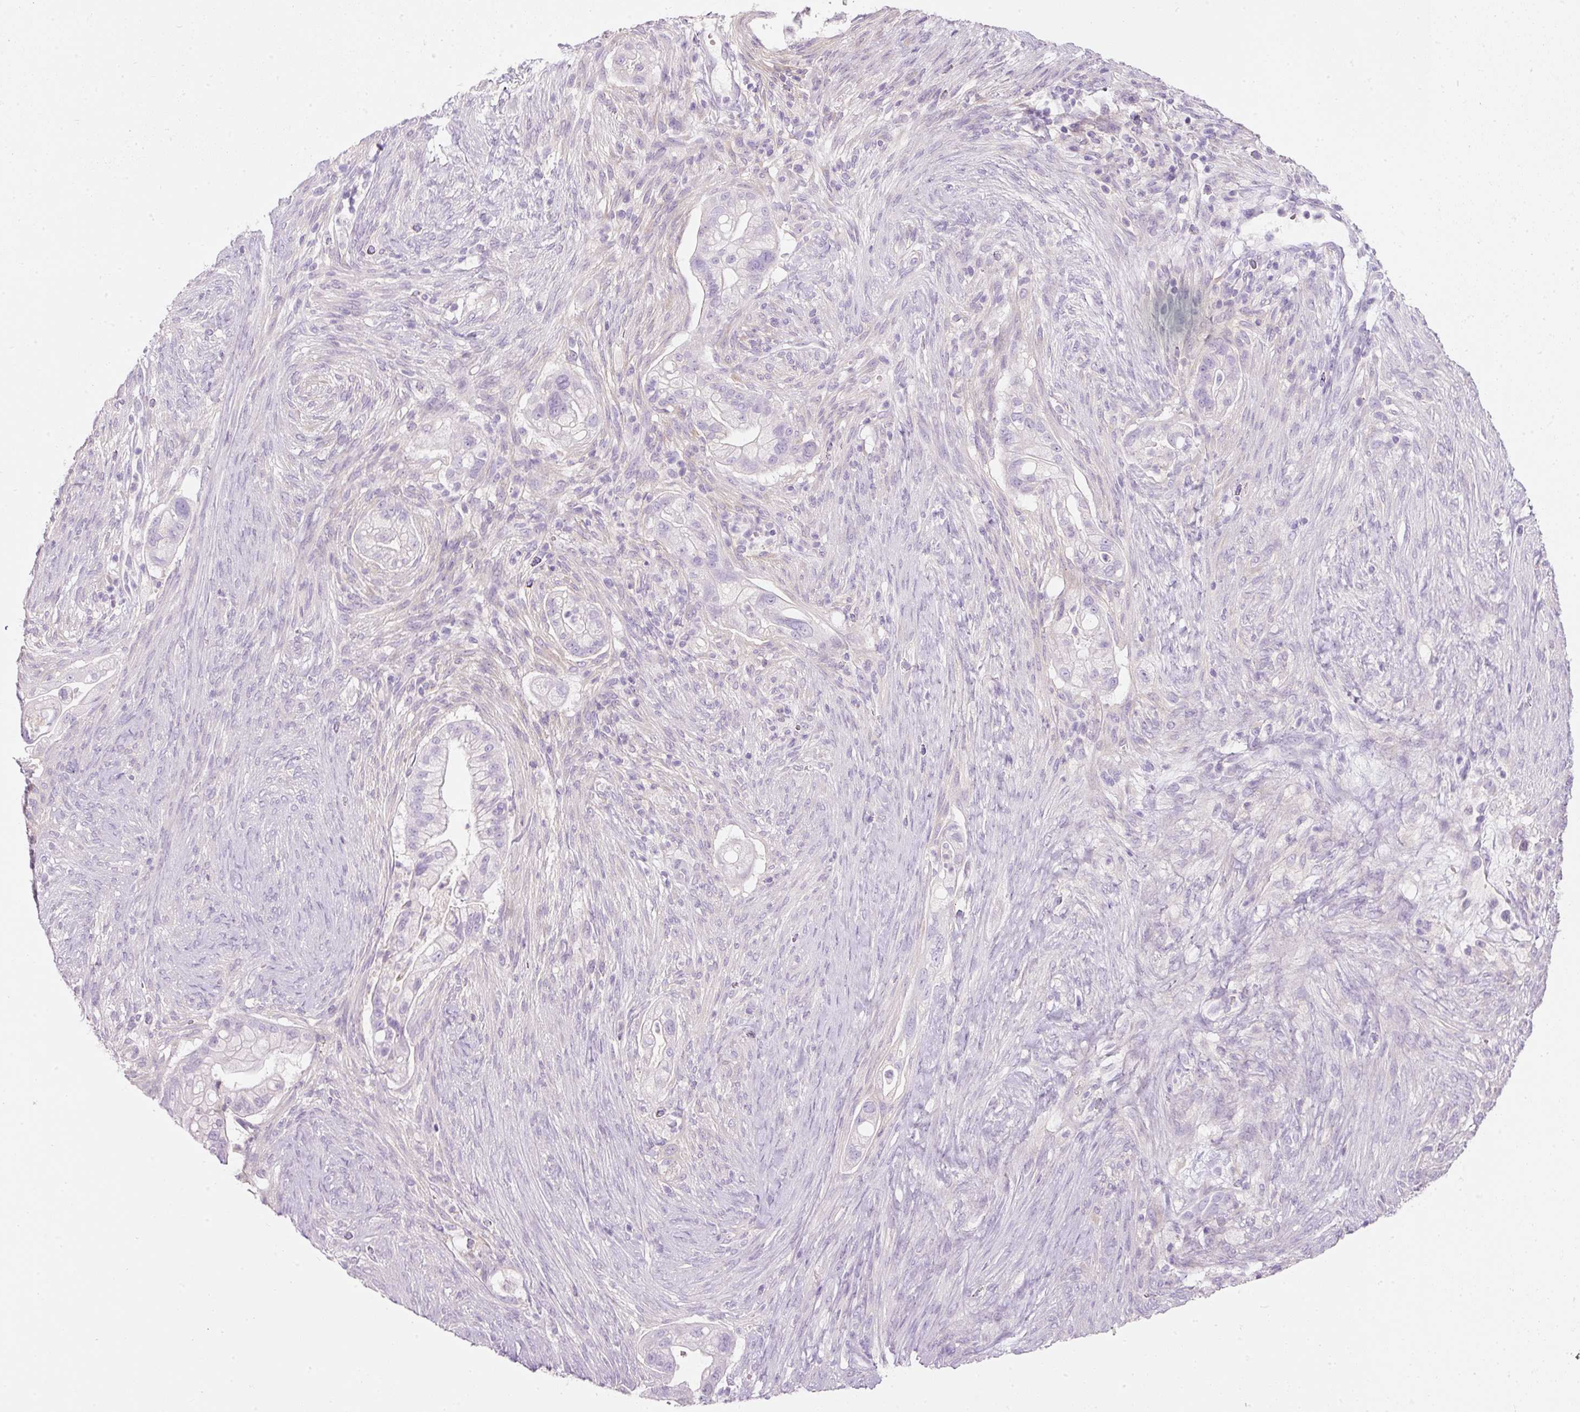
{"staining": {"intensity": "negative", "quantity": "none", "location": "none"}, "tissue": "pancreatic cancer", "cell_type": "Tumor cells", "image_type": "cancer", "snomed": [{"axis": "morphology", "description": "Adenocarcinoma, NOS"}, {"axis": "topography", "description": "Pancreas"}], "caption": "This is a photomicrograph of IHC staining of adenocarcinoma (pancreatic), which shows no positivity in tumor cells.", "gene": "DNM1", "patient": {"sex": "male", "age": 44}}